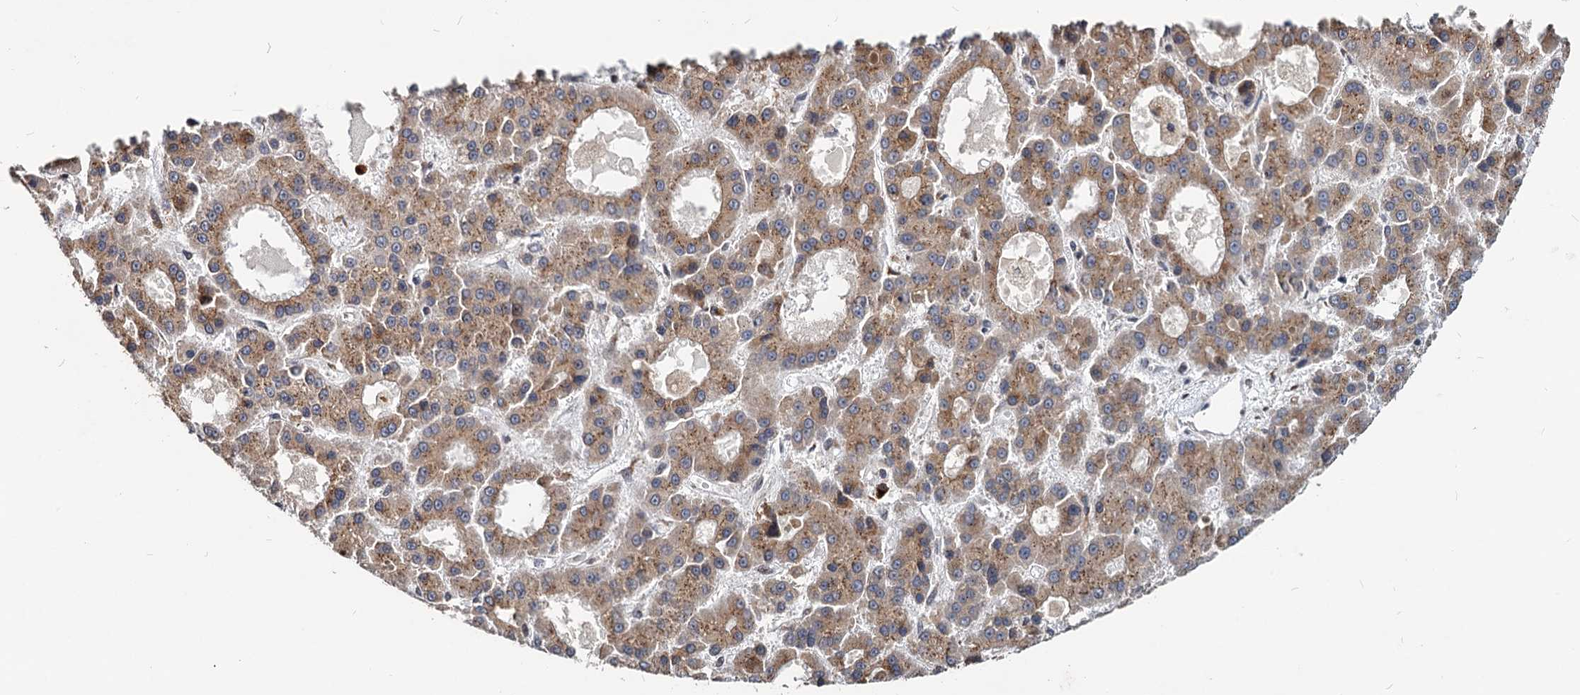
{"staining": {"intensity": "moderate", "quantity": ">75%", "location": "cytoplasmic/membranous"}, "tissue": "liver cancer", "cell_type": "Tumor cells", "image_type": "cancer", "snomed": [{"axis": "morphology", "description": "Carcinoma, Hepatocellular, NOS"}, {"axis": "topography", "description": "Liver"}], "caption": "An immunohistochemistry (IHC) micrograph of tumor tissue is shown. Protein staining in brown highlights moderate cytoplasmic/membranous positivity in liver cancer (hepatocellular carcinoma) within tumor cells.", "gene": "SAAL1", "patient": {"sex": "male", "age": 70}}